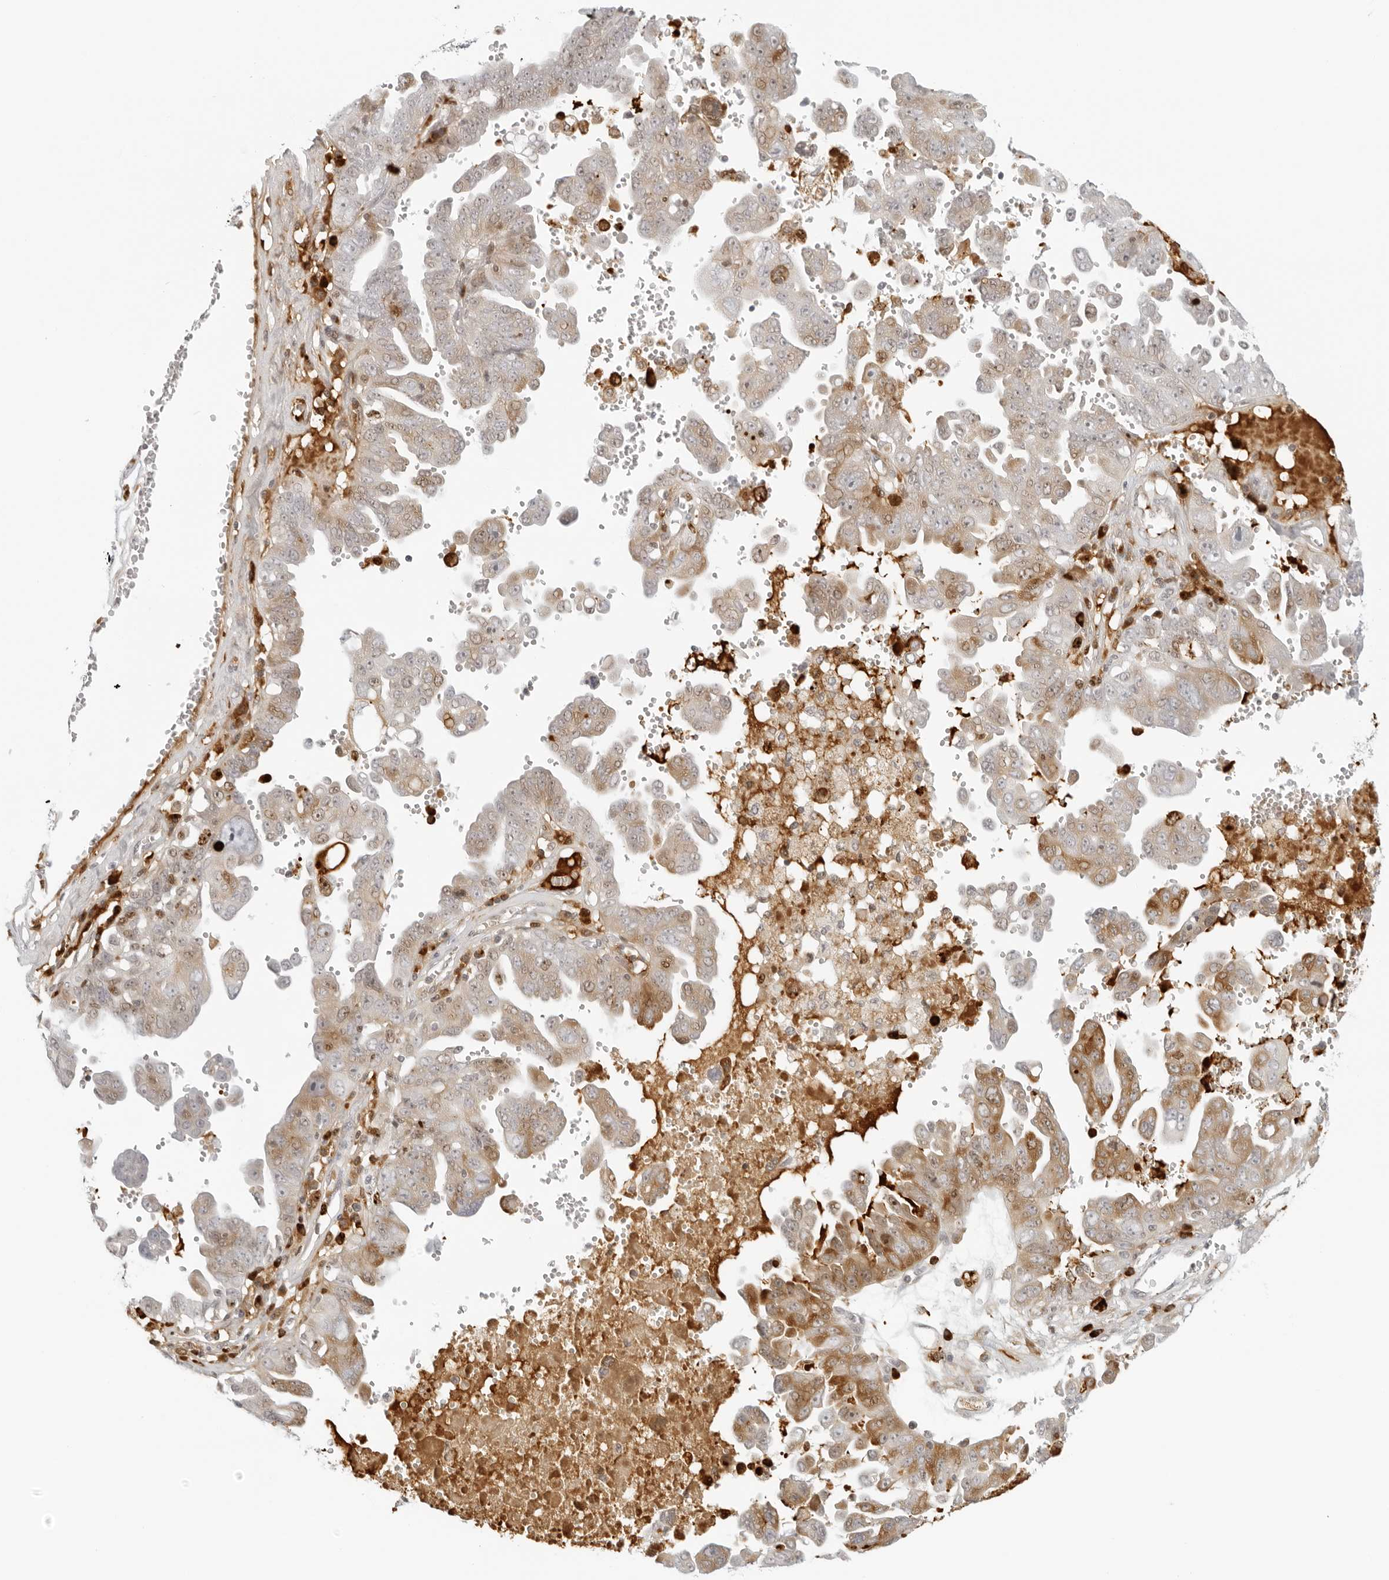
{"staining": {"intensity": "moderate", "quantity": "<25%", "location": "cytoplasmic/membranous,nuclear"}, "tissue": "ovarian cancer", "cell_type": "Tumor cells", "image_type": "cancer", "snomed": [{"axis": "morphology", "description": "Carcinoma, endometroid"}, {"axis": "topography", "description": "Ovary"}], "caption": "Immunohistochemistry (IHC) of human ovarian cancer displays low levels of moderate cytoplasmic/membranous and nuclear positivity in approximately <25% of tumor cells.", "gene": "ZNF678", "patient": {"sex": "female", "age": 62}}